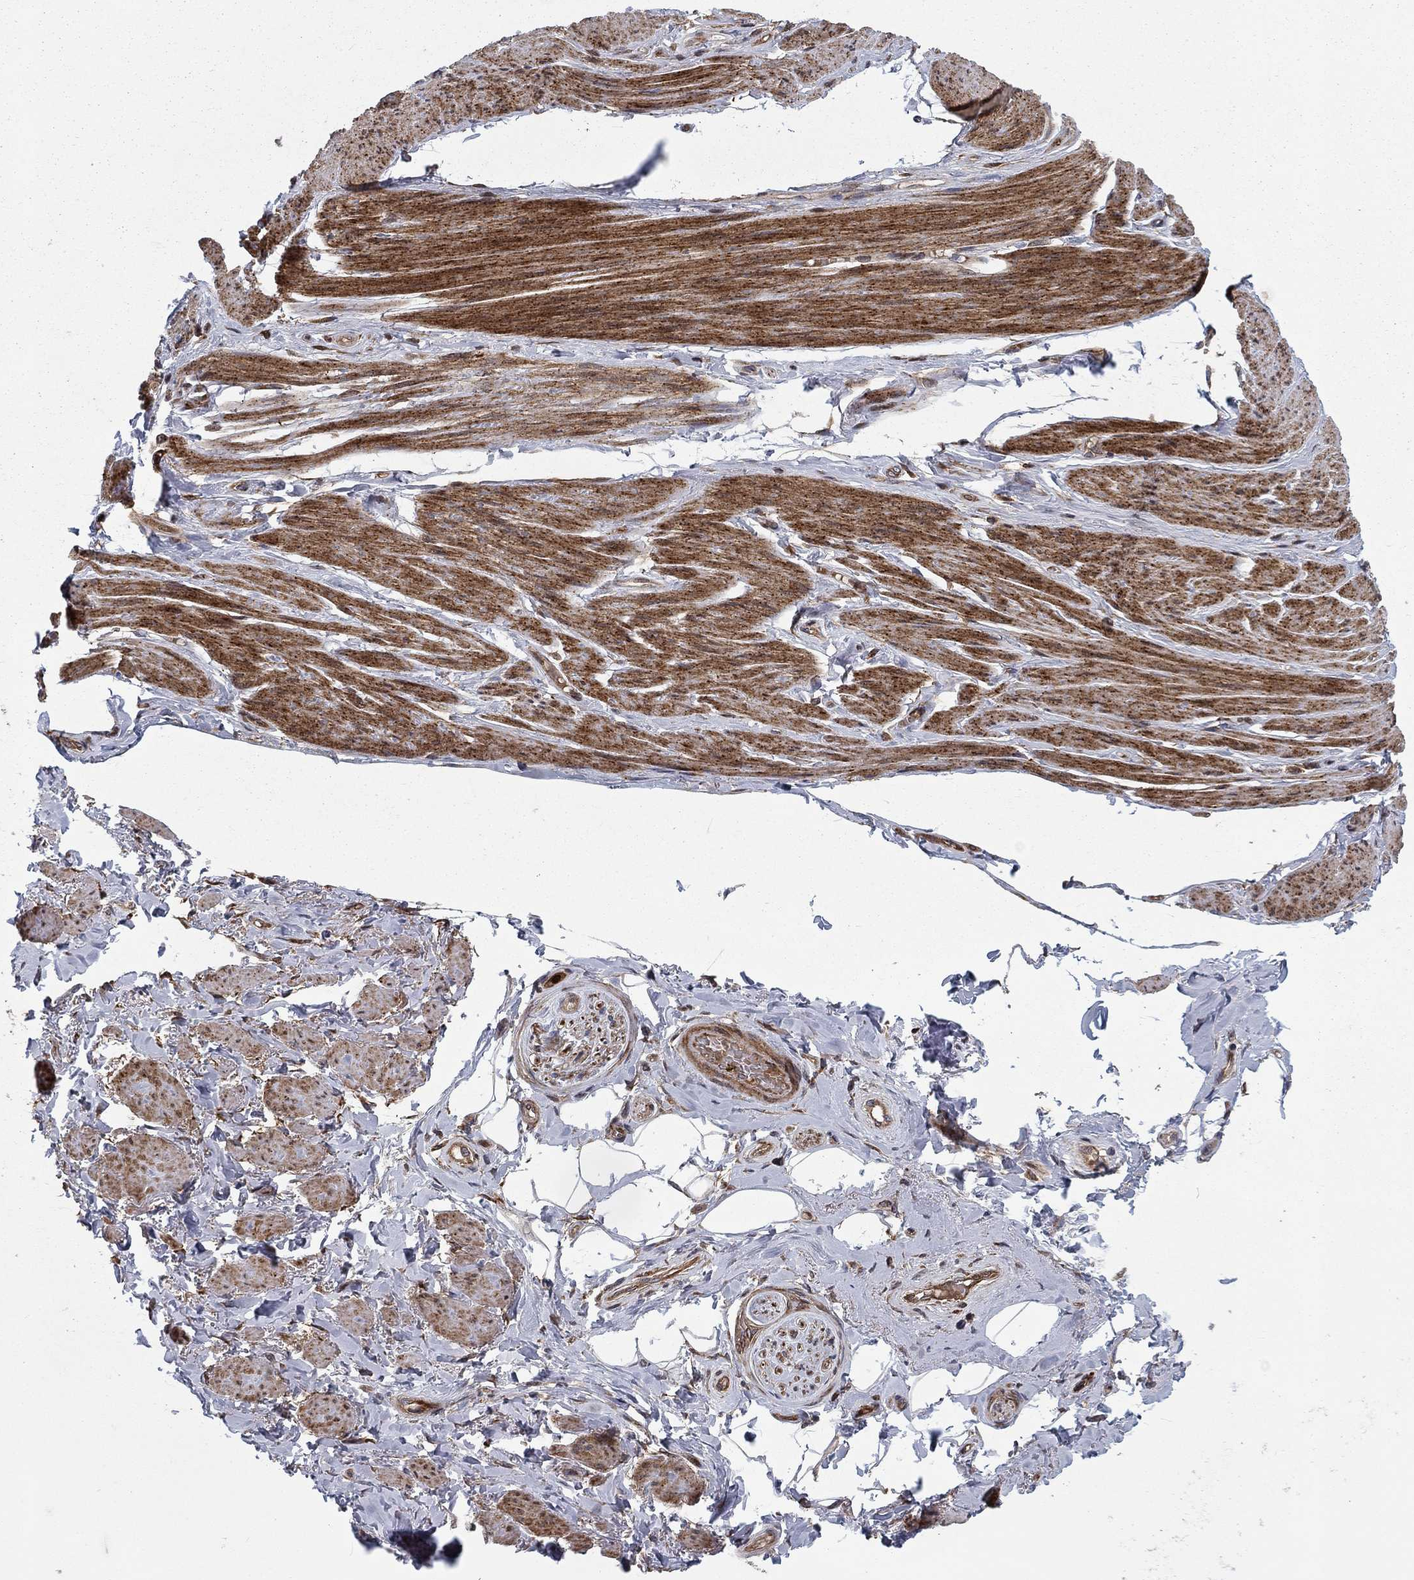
{"staining": {"intensity": "negative", "quantity": "none", "location": "none"}, "tissue": "adipose tissue", "cell_type": "Adipocytes", "image_type": "normal", "snomed": [{"axis": "morphology", "description": "Normal tissue, NOS"}, {"axis": "topography", "description": "Skeletal muscle"}, {"axis": "topography", "description": "Anal"}, {"axis": "topography", "description": "Peripheral nerve tissue"}], "caption": "DAB immunohistochemical staining of normal human adipose tissue displays no significant expression in adipocytes.", "gene": "HDAC4", "patient": {"sex": "male", "age": 53}}